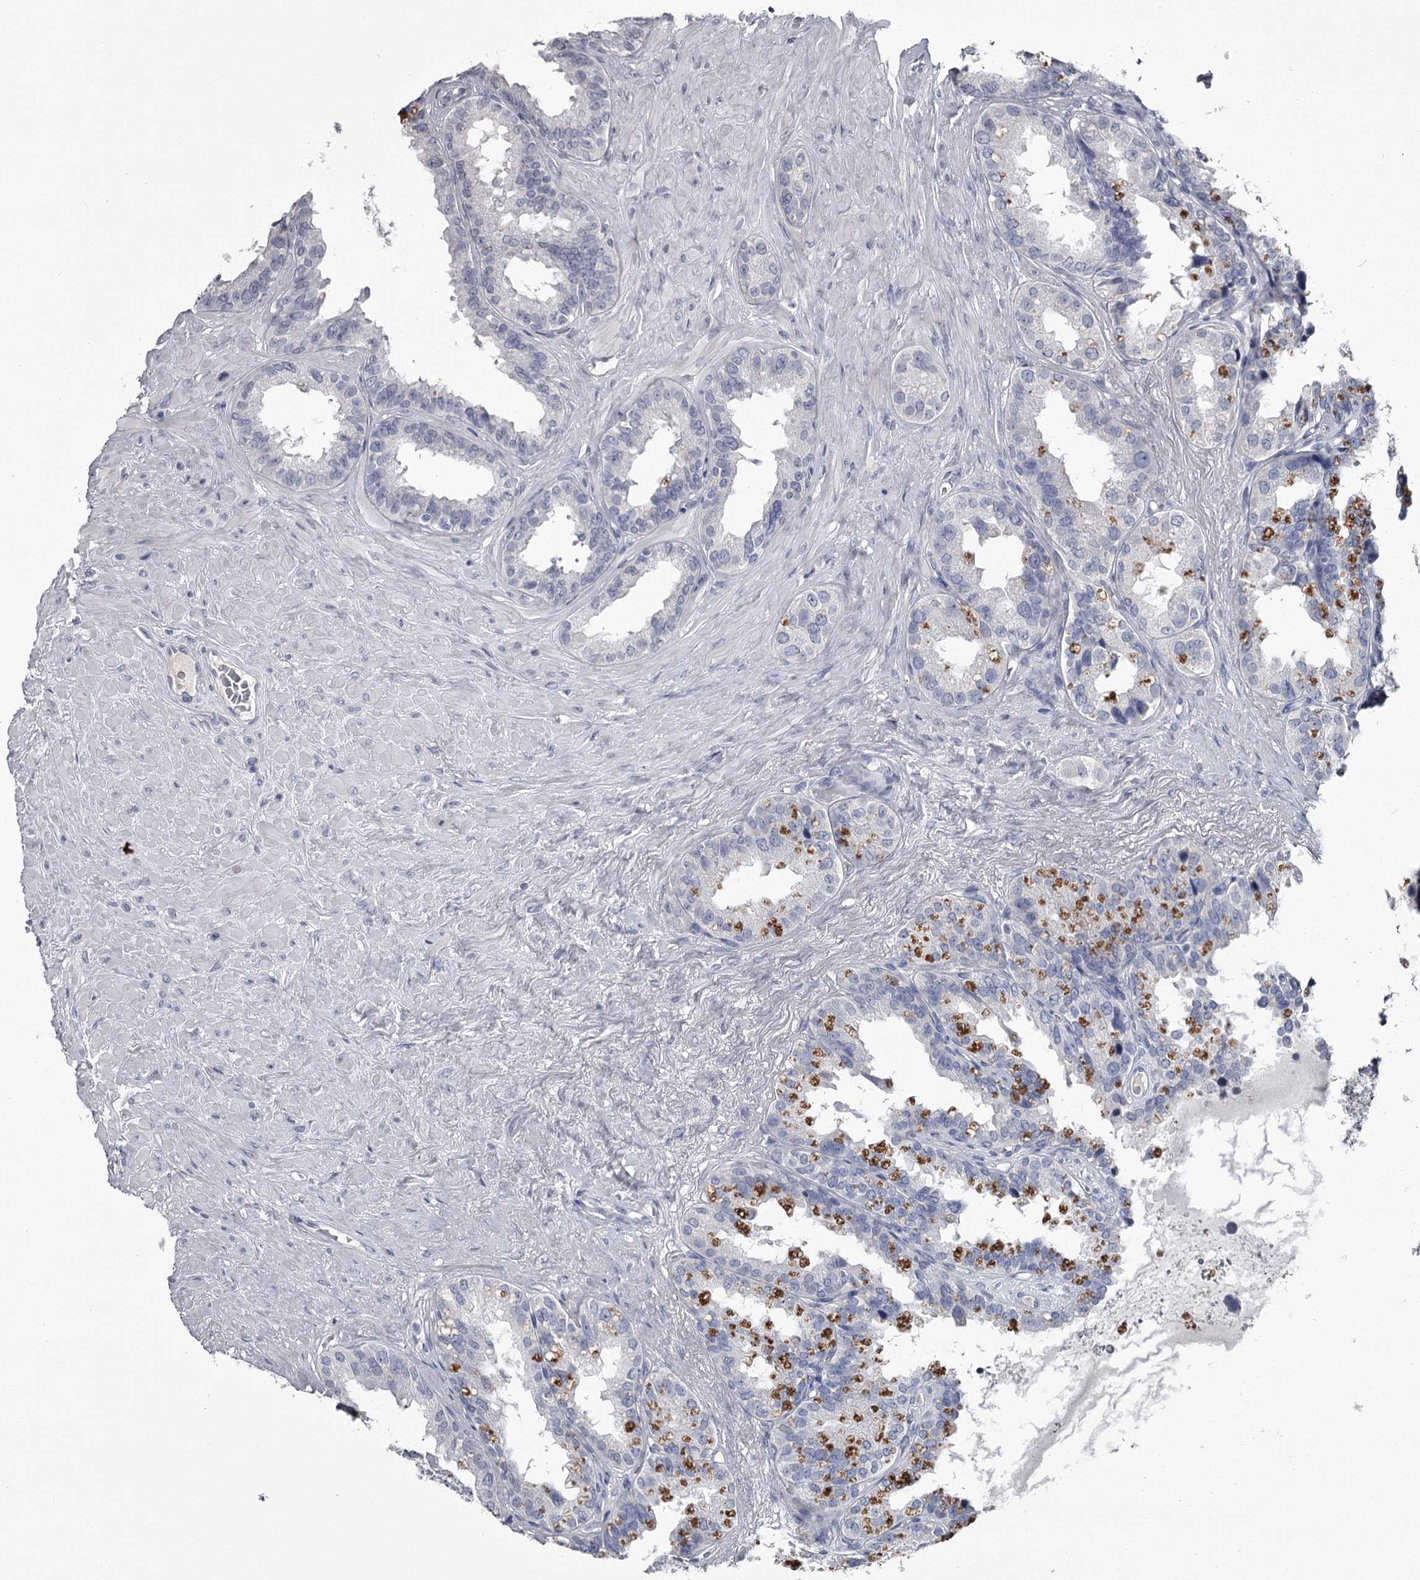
{"staining": {"intensity": "moderate", "quantity": "<25%", "location": "cytoplasmic/membranous"}, "tissue": "seminal vesicle", "cell_type": "Glandular cells", "image_type": "normal", "snomed": [{"axis": "morphology", "description": "Normal tissue, NOS"}, {"axis": "topography", "description": "Seminal veicle"}], "caption": "Seminal vesicle stained with DAB IHC shows low levels of moderate cytoplasmic/membranous staining in approximately <25% of glandular cells.", "gene": "DAO", "patient": {"sex": "male", "age": 80}}